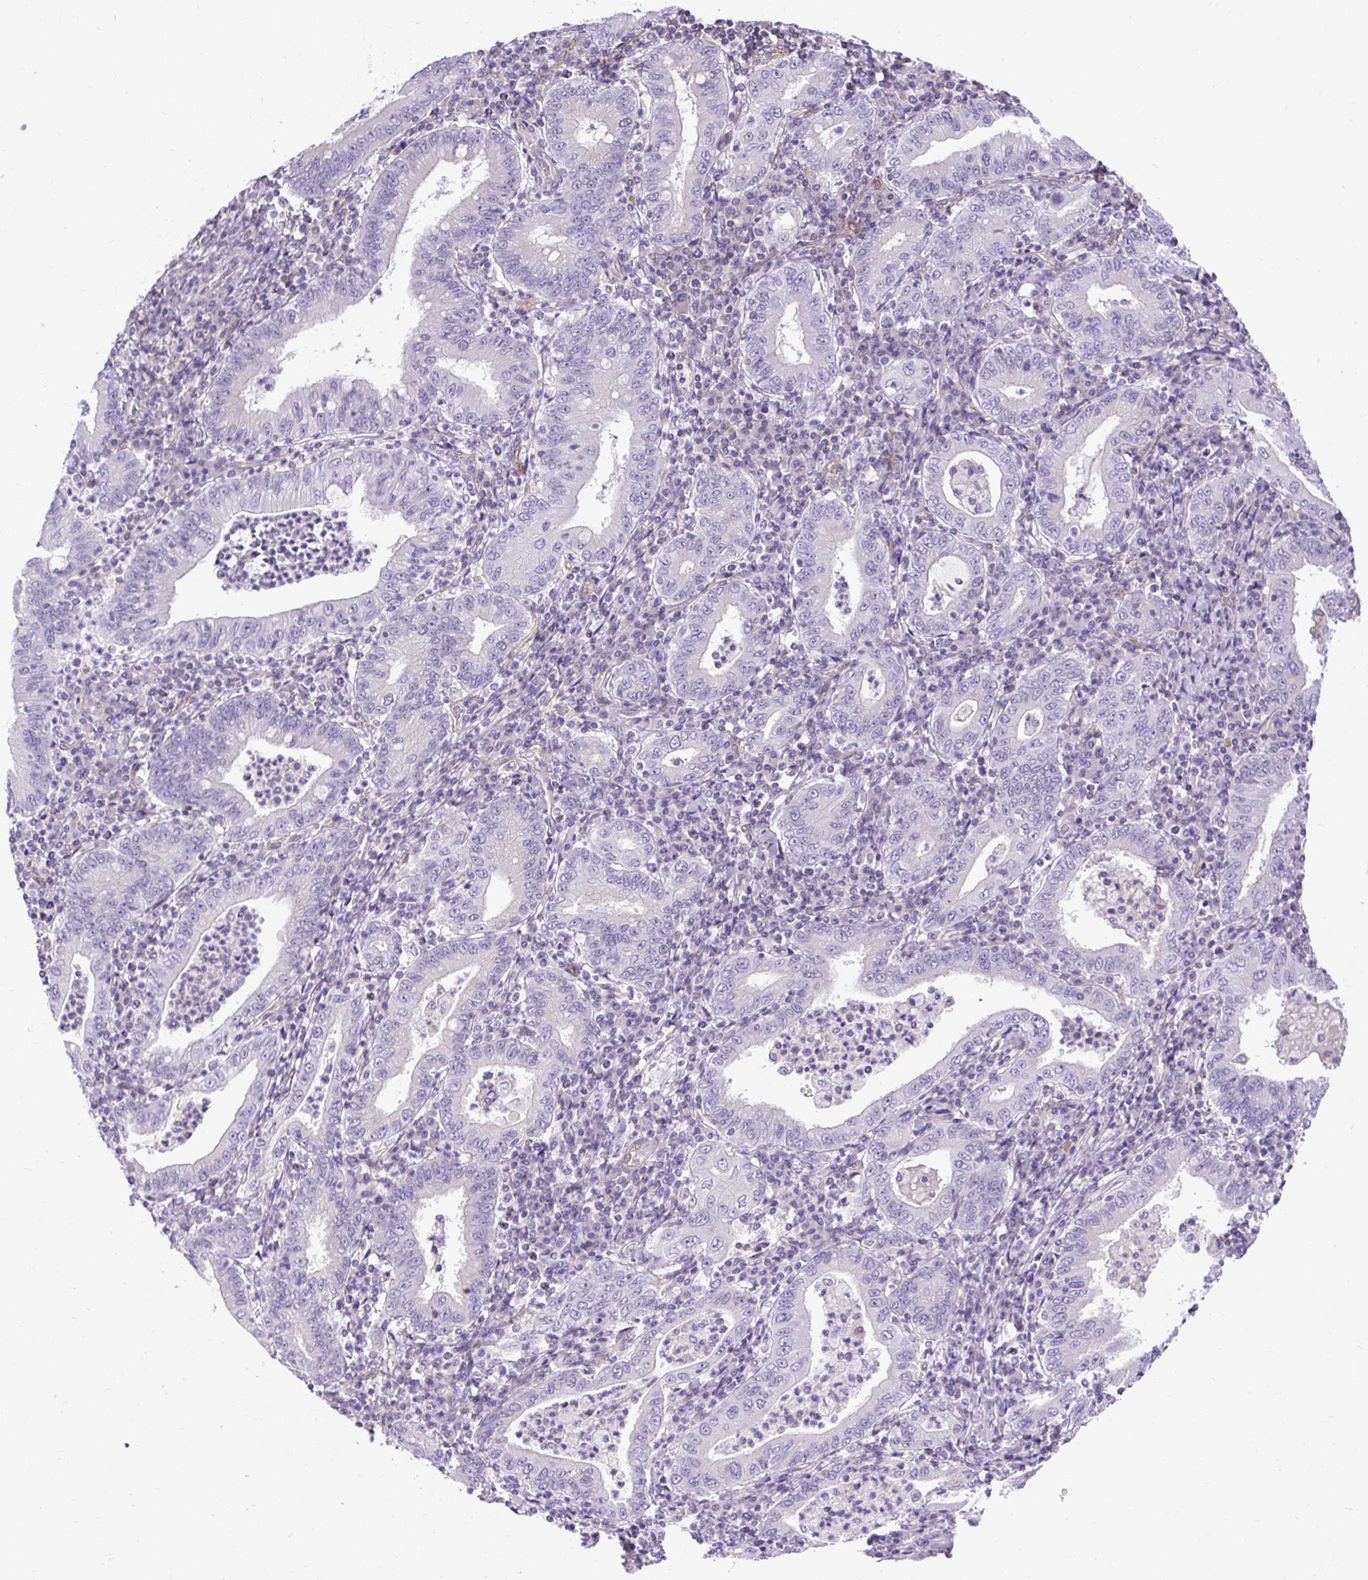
{"staining": {"intensity": "negative", "quantity": "none", "location": "none"}, "tissue": "stomach cancer", "cell_type": "Tumor cells", "image_type": "cancer", "snomed": [{"axis": "morphology", "description": "Normal tissue, NOS"}, {"axis": "morphology", "description": "Adenocarcinoma, NOS"}, {"axis": "topography", "description": "Esophagus"}, {"axis": "topography", "description": "Stomach, upper"}, {"axis": "topography", "description": "Peripheral nerve tissue"}], "caption": "There is no significant positivity in tumor cells of stomach cancer.", "gene": "MAP1S", "patient": {"sex": "male", "age": 62}}